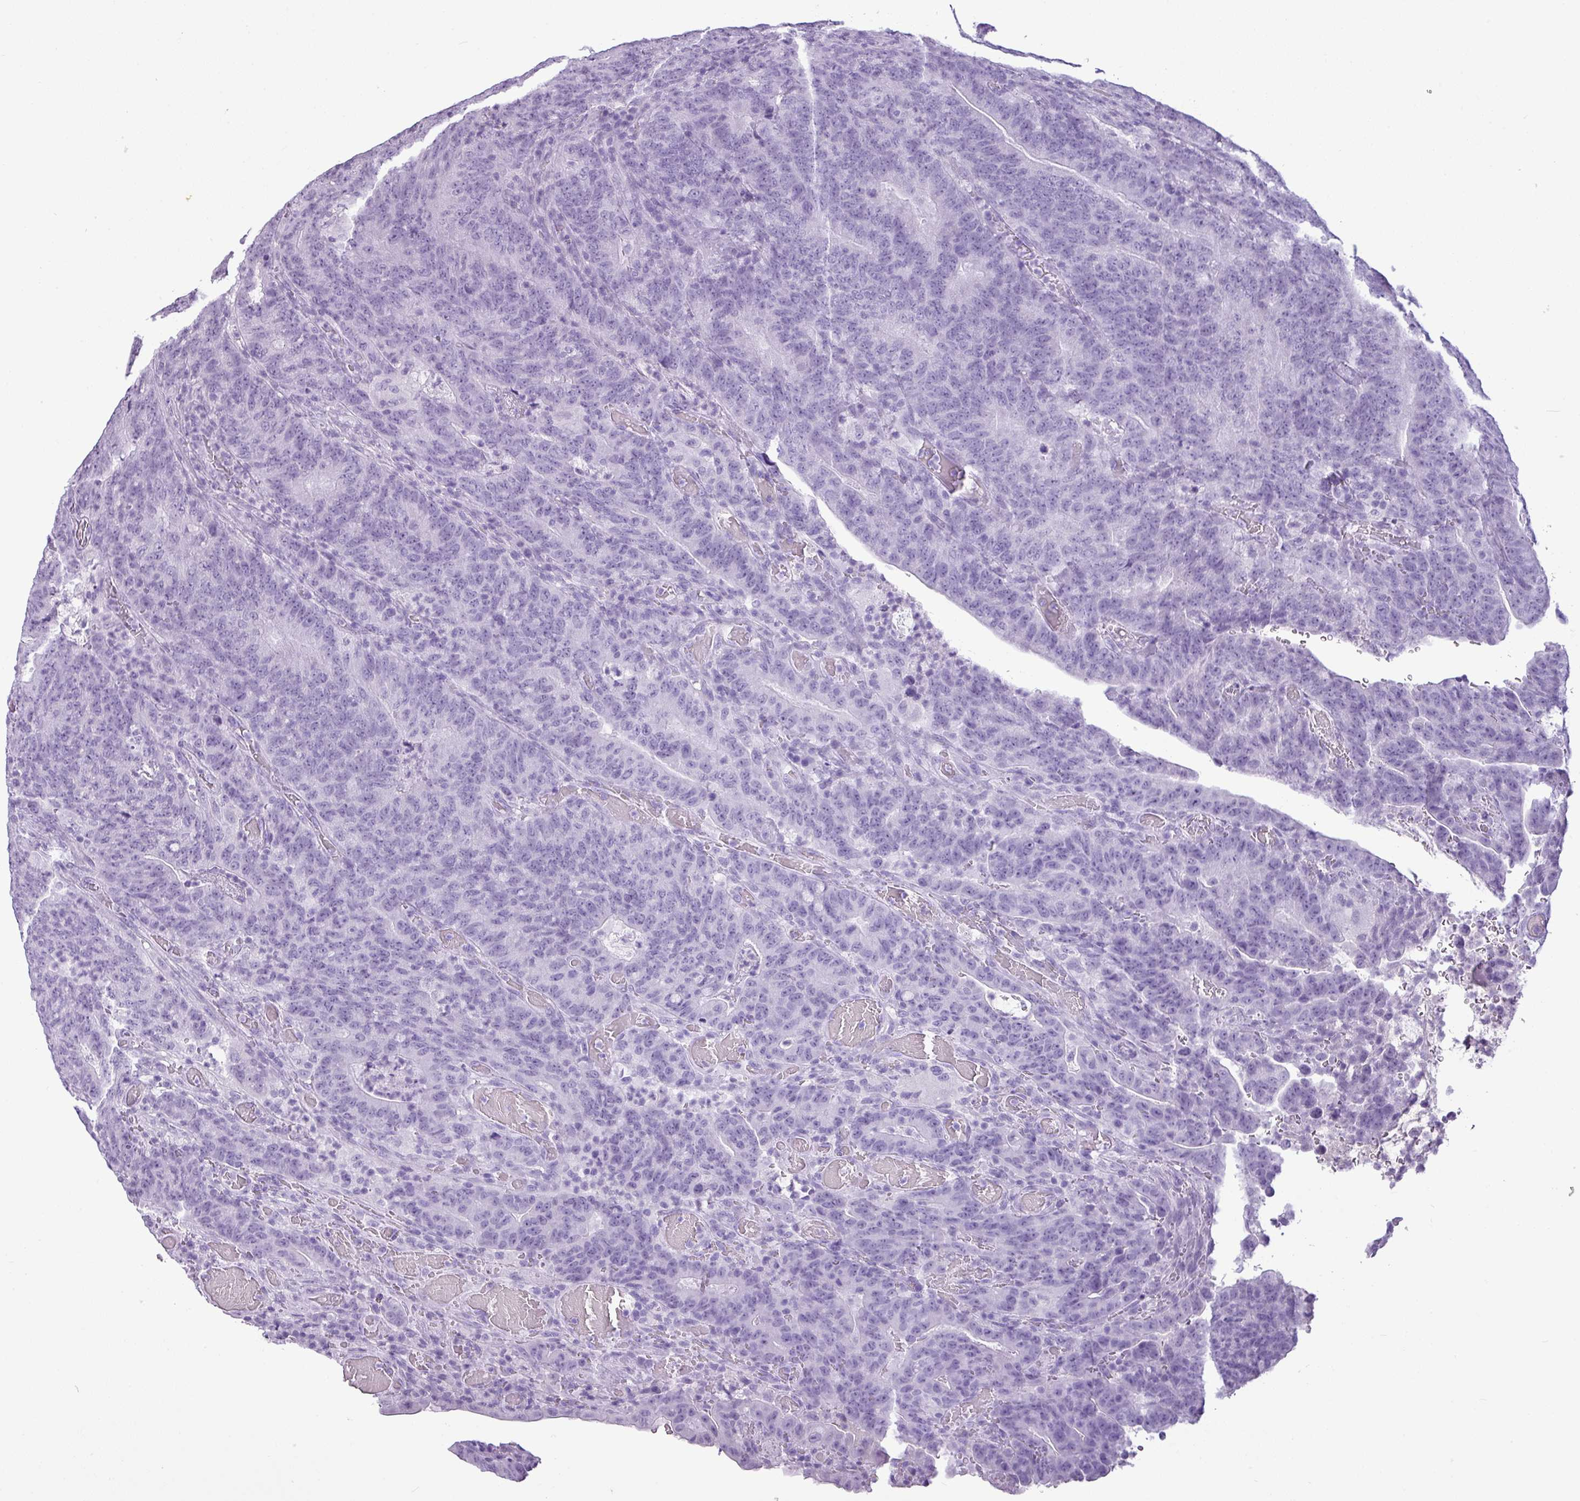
{"staining": {"intensity": "negative", "quantity": "none", "location": "none"}, "tissue": "colorectal cancer", "cell_type": "Tumor cells", "image_type": "cancer", "snomed": [{"axis": "morphology", "description": "Normal tissue, NOS"}, {"axis": "morphology", "description": "Adenocarcinoma, NOS"}, {"axis": "topography", "description": "Colon"}], "caption": "Photomicrograph shows no protein staining in tumor cells of colorectal cancer (adenocarcinoma) tissue. (Brightfield microscopy of DAB IHC at high magnification).", "gene": "AMY1B", "patient": {"sex": "female", "age": 75}}